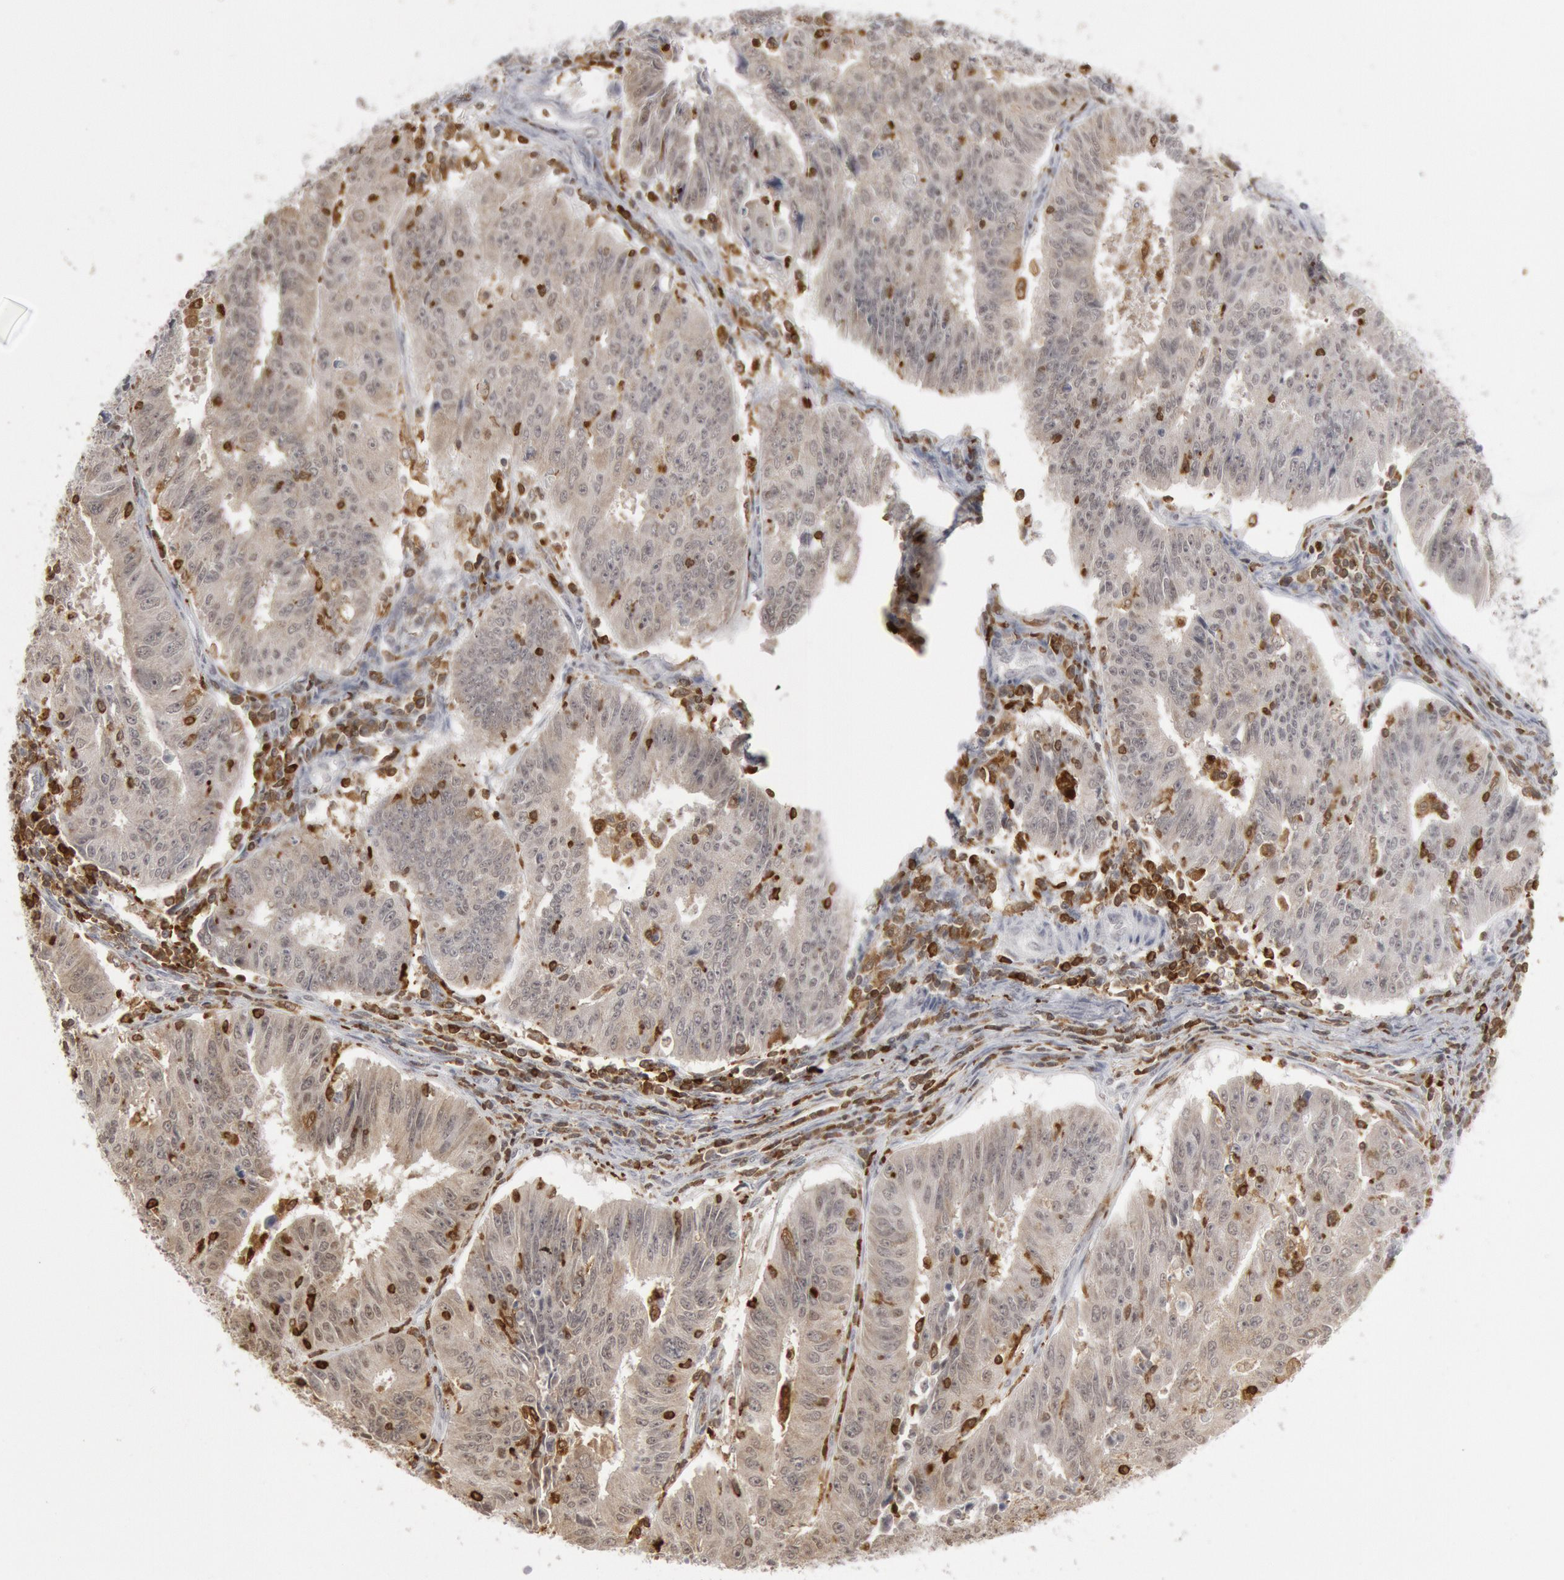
{"staining": {"intensity": "weak", "quantity": "25%-75%", "location": "cytoplasmic/membranous"}, "tissue": "endometrial cancer", "cell_type": "Tumor cells", "image_type": "cancer", "snomed": [{"axis": "morphology", "description": "Adenocarcinoma, NOS"}, {"axis": "topography", "description": "Endometrium"}], "caption": "Endometrial cancer stained for a protein exhibits weak cytoplasmic/membranous positivity in tumor cells. (Stains: DAB in brown, nuclei in blue, Microscopy: brightfield microscopy at high magnification).", "gene": "PTPN6", "patient": {"sex": "female", "age": 42}}